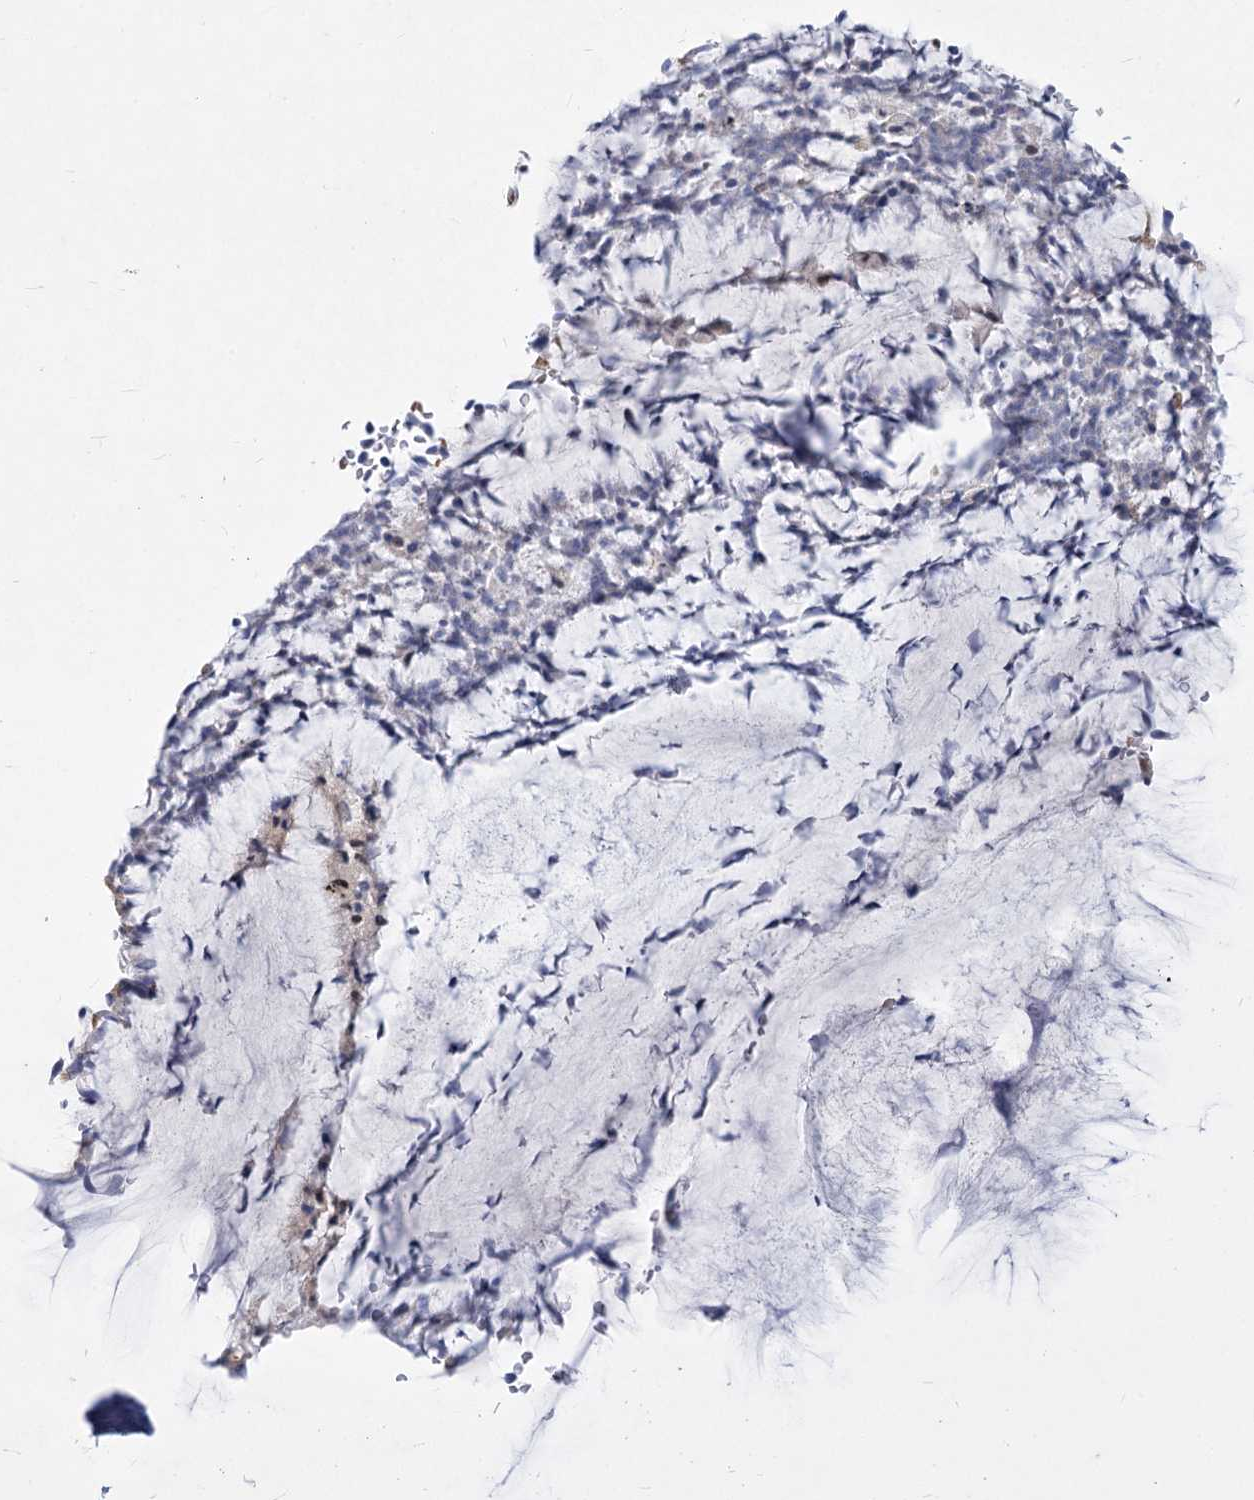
{"staining": {"intensity": "negative", "quantity": "none", "location": "none"}, "tissue": "bronchus", "cell_type": "Respiratory epithelial cells", "image_type": "normal", "snomed": [{"axis": "morphology", "description": "Normal tissue, NOS"}, {"axis": "topography", "description": "Cartilage tissue"}, {"axis": "topography", "description": "Bronchus"}], "caption": "The histopathology image displays no staining of respiratory epithelial cells in normal bronchus.", "gene": "ARSI", "patient": {"sex": "female", "age": 73}}